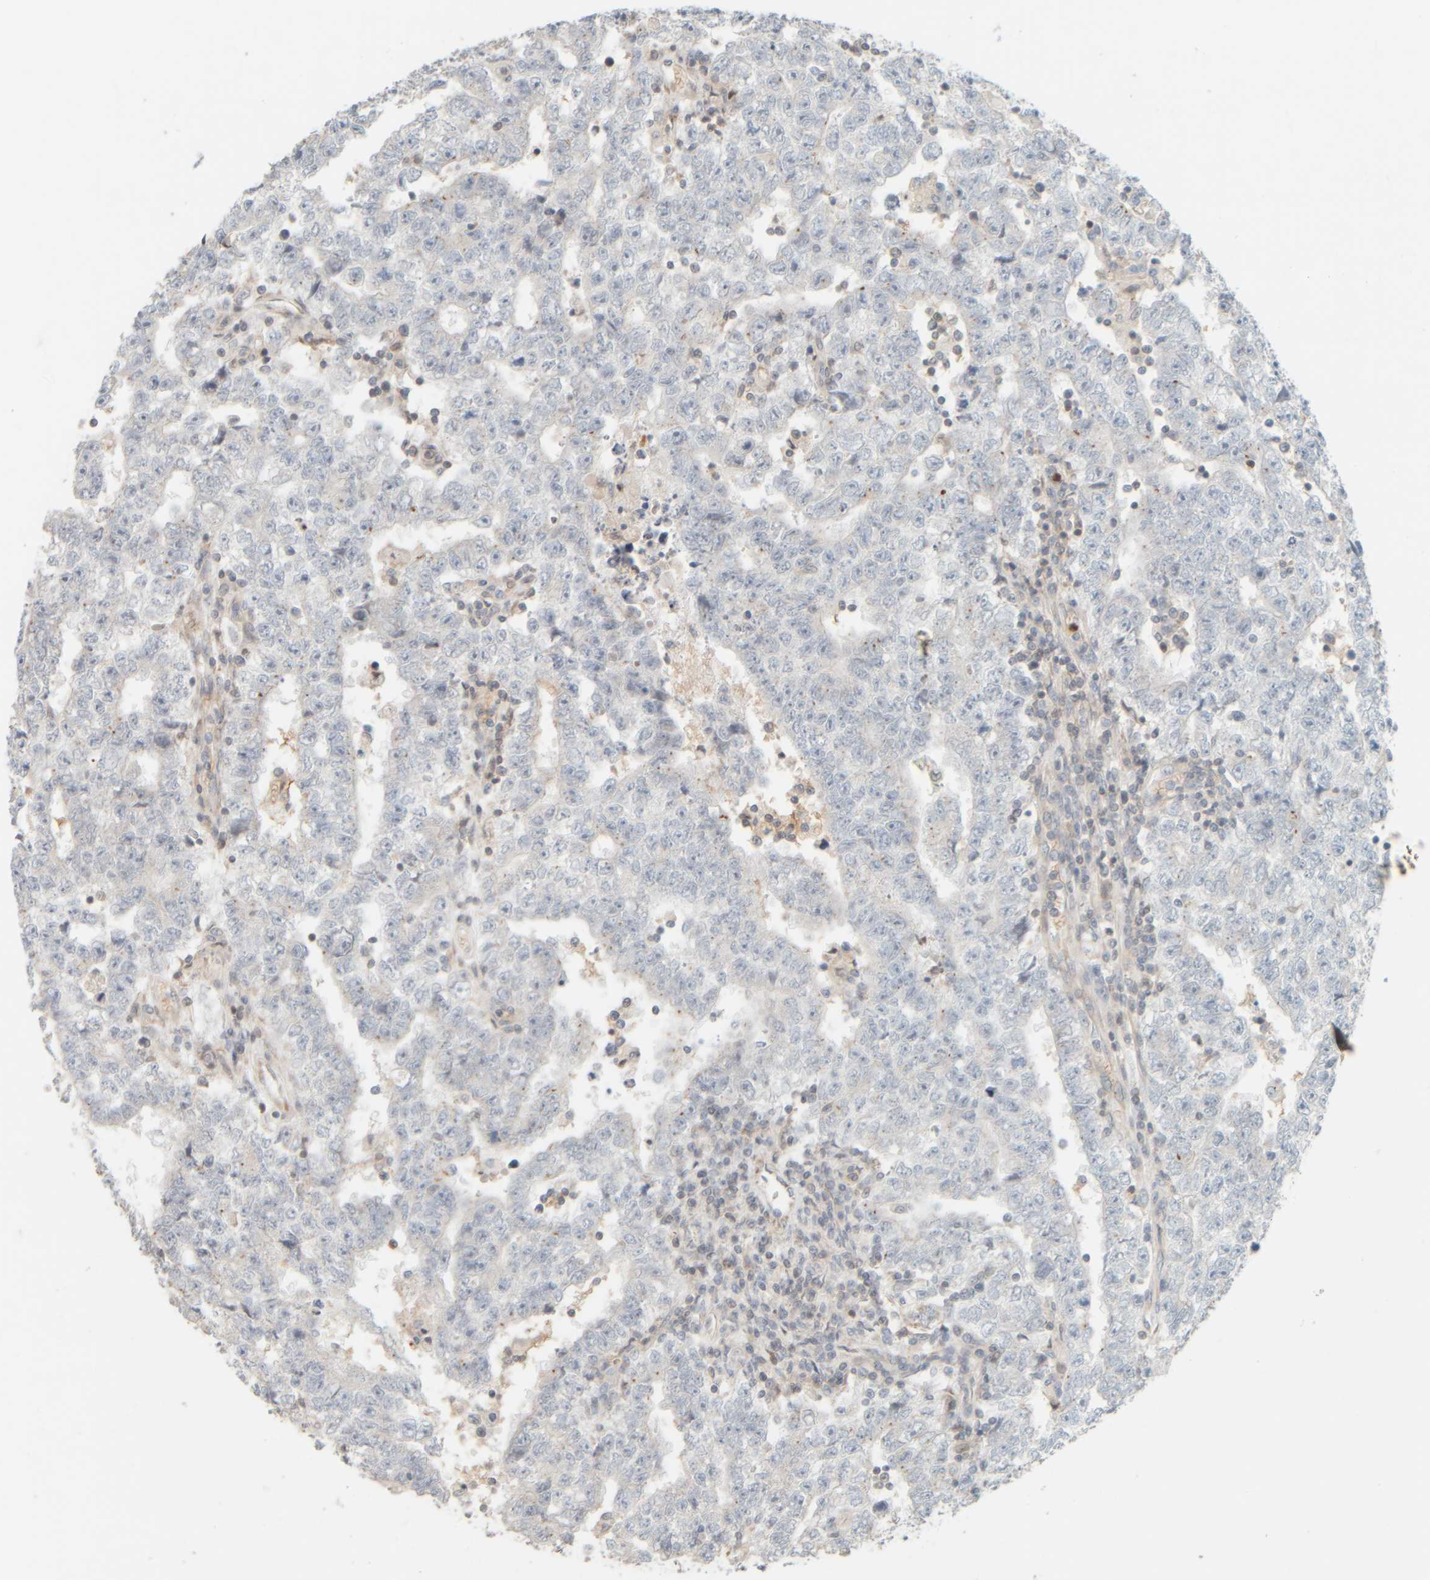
{"staining": {"intensity": "negative", "quantity": "none", "location": "none"}, "tissue": "testis cancer", "cell_type": "Tumor cells", "image_type": "cancer", "snomed": [{"axis": "morphology", "description": "Carcinoma, Embryonal, NOS"}, {"axis": "topography", "description": "Testis"}], "caption": "IHC micrograph of neoplastic tissue: human testis cancer stained with DAB (3,3'-diaminobenzidine) displays no significant protein staining in tumor cells.", "gene": "PTGES3L-AARSD1", "patient": {"sex": "male", "age": 25}}